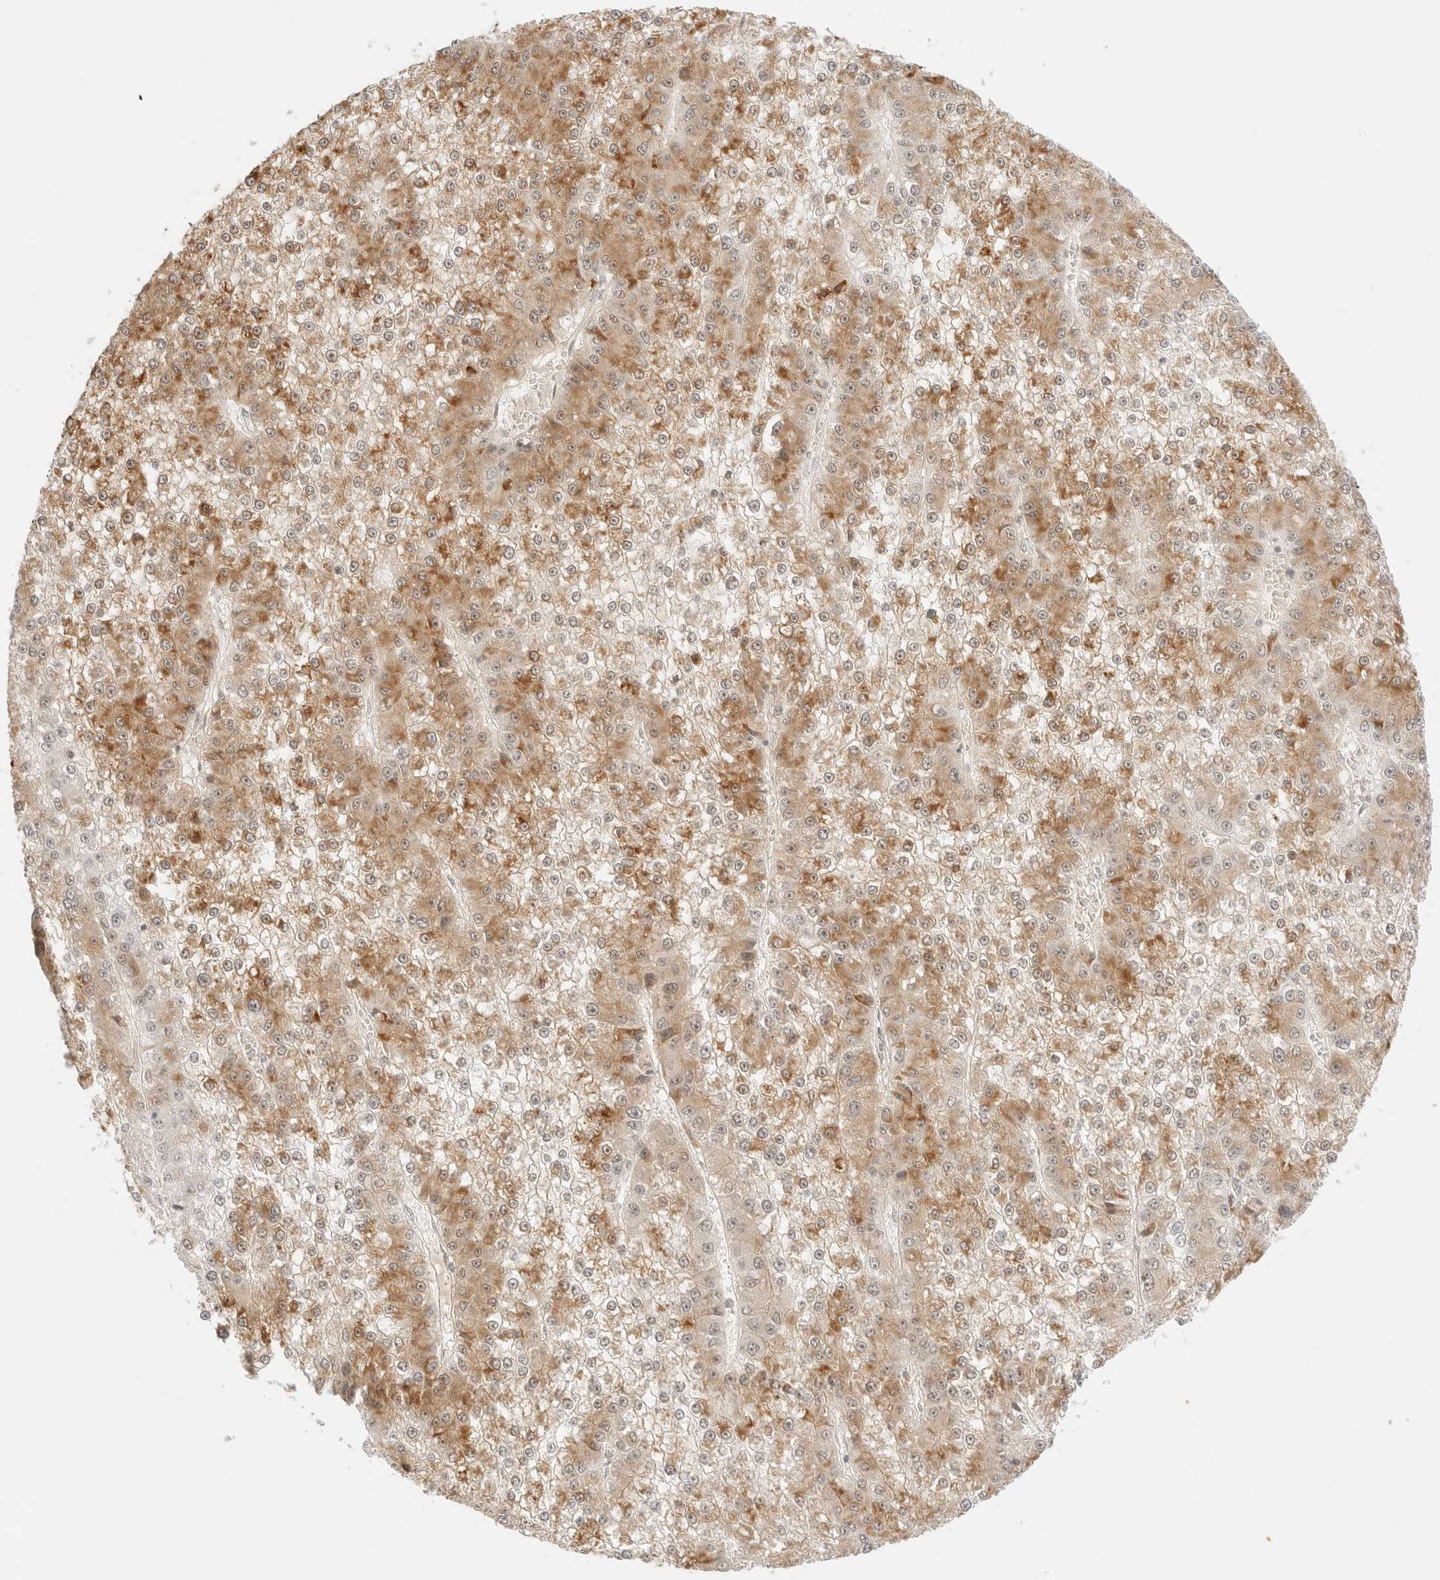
{"staining": {"intensity": "moderate", "quantity": ">75%", "location": "cytoplasmic/membranous"}, "tissue": "liver cancer", "cell_type": "Tumor cells", "image_type": "cancer", "snomed": [{"axis": "morphology", "description": "Carcinoma, Hepatocellular, NOS"}, {"axis": "topography", "description": "Liver"}], "caption": "A micrograph of human hepatocellular carcinoma (liver) stained for a protein exhibits moderate cytoplasmic/membranous brown staining in tumor cells.", "gene": "RPS6KL1", "patient": {"sex": "female", "age": 73}}